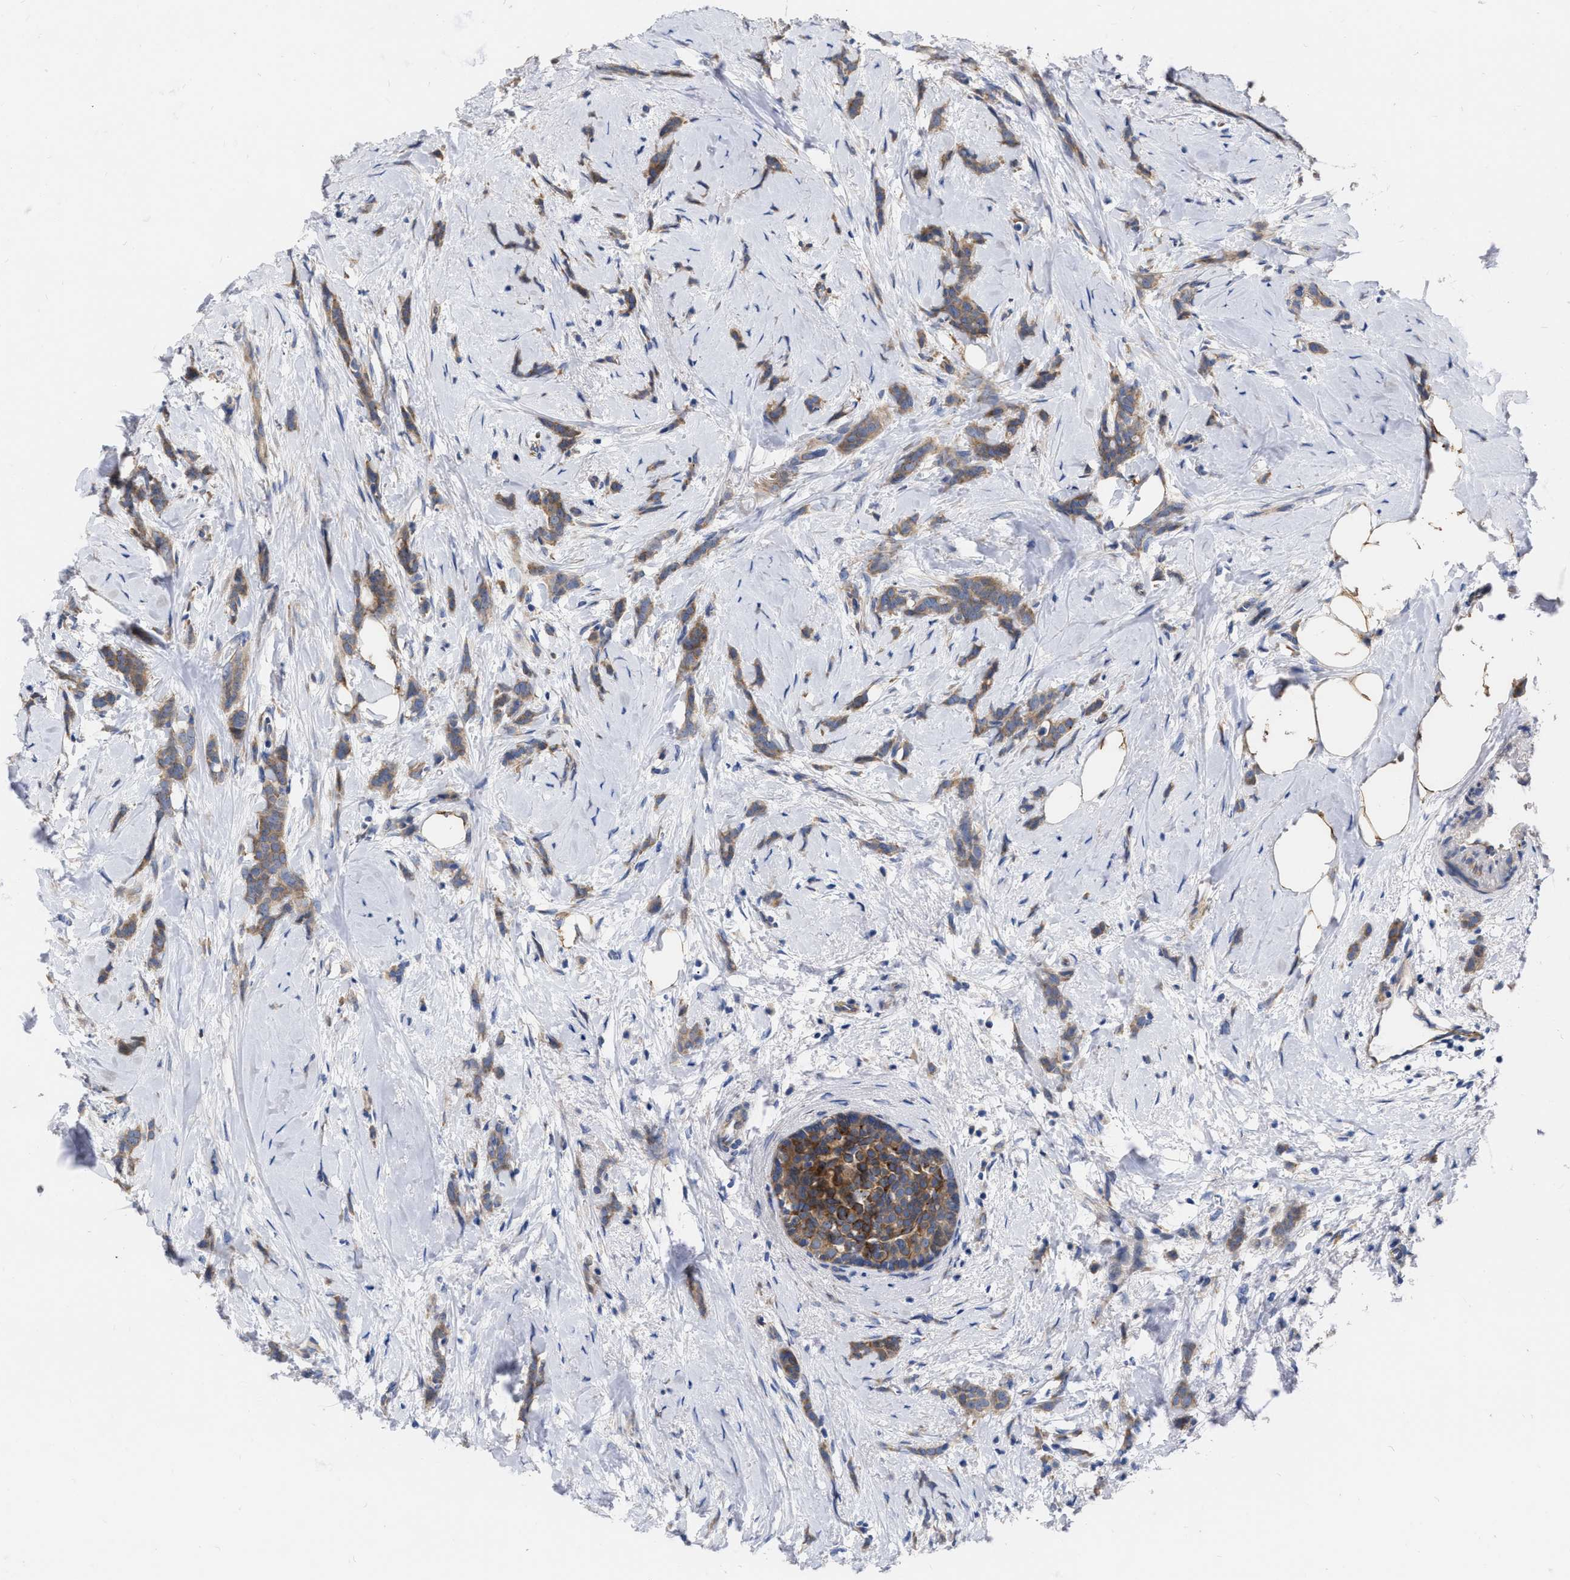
{"staining": {"intensity": "weak", "quantity": ">75%", "location": "cytoplasmic/membranous"}, "tissue": "breast cancer", "cell_type": "Tumor cells", "image_type": "cancer", "snomed": [{"axis": "morphology", "description": "Lobular carcinoma, in situ"}, {"axis": "morphology", "description": "Lobular carcinoma"}, {"axis": "topography", "description": "Breast"}], "caption": "A high-resolution photomicrograph shows immunohistochemistry staining of breast cancer (lobular carcinoma), which demonstrates weak cytoplasmic/membranous staining in approximately >75% of tumor cells. The protein is stained brown, and the nuclei are stained in blue (DAB IHC with brightfield microscopy, high magnification).", "gene": "MLST8", "patient": {"sex": "female", "age": 41}}